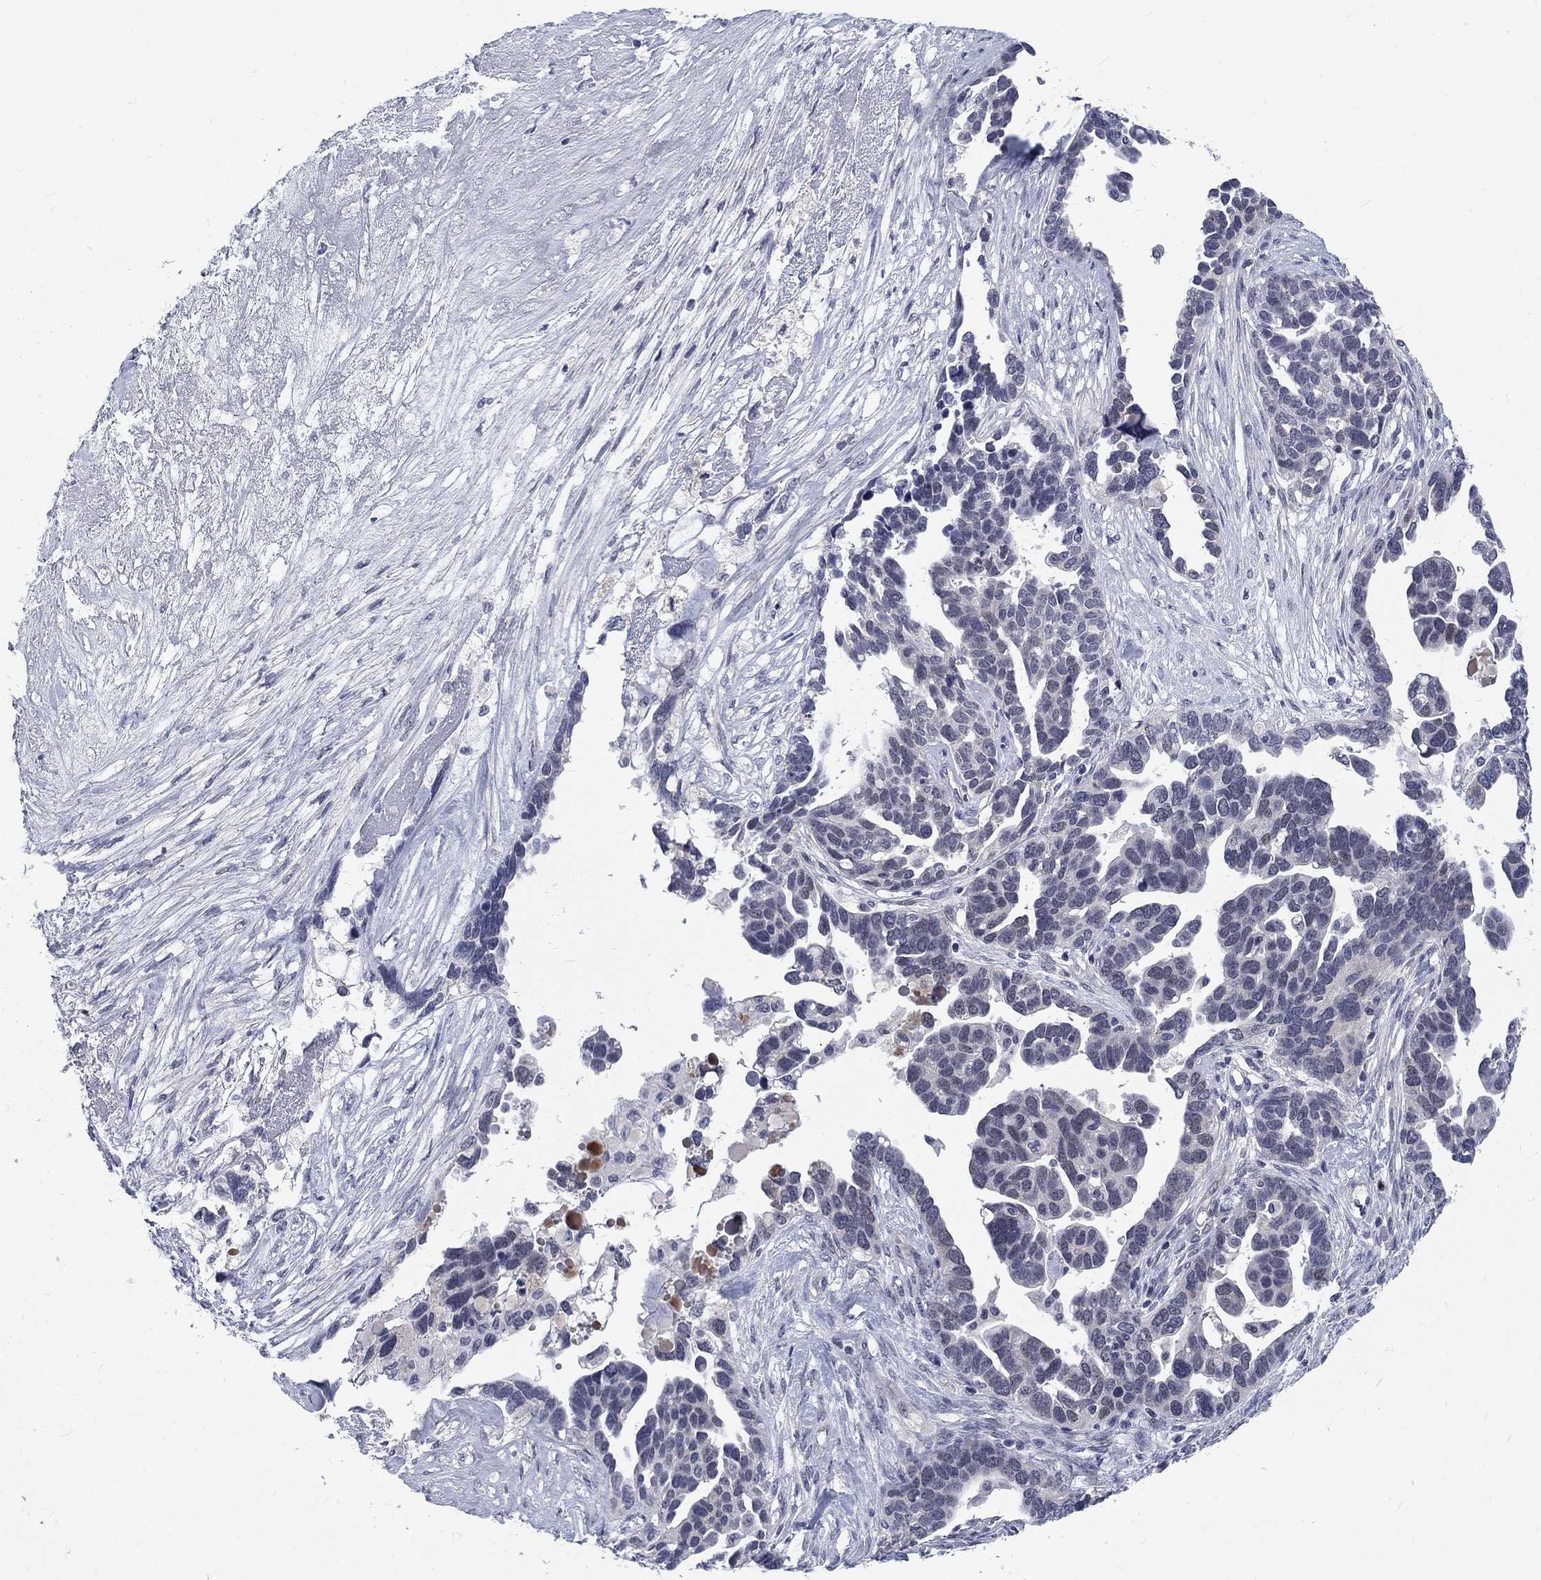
{"staining": {"intensity": "negative", "quantity": "none", "location": "none"}, "tissue": "ovarian cancer", "cell_type": "Tumor cells", "image_type": "cancer", "snomed": [{"axis": "morphology", "description": "Cystadenocarcinoma, serous, NOS"}, {"axis": "topography", "description": "Ovary"}], "caption": "The IHC photomicrograph has no significant staining in tumor cells of ovarian serous cystadenocarcinoma tissue.", "gene": "PHKA1", "patient": {"sex": "female", "age": 54}}